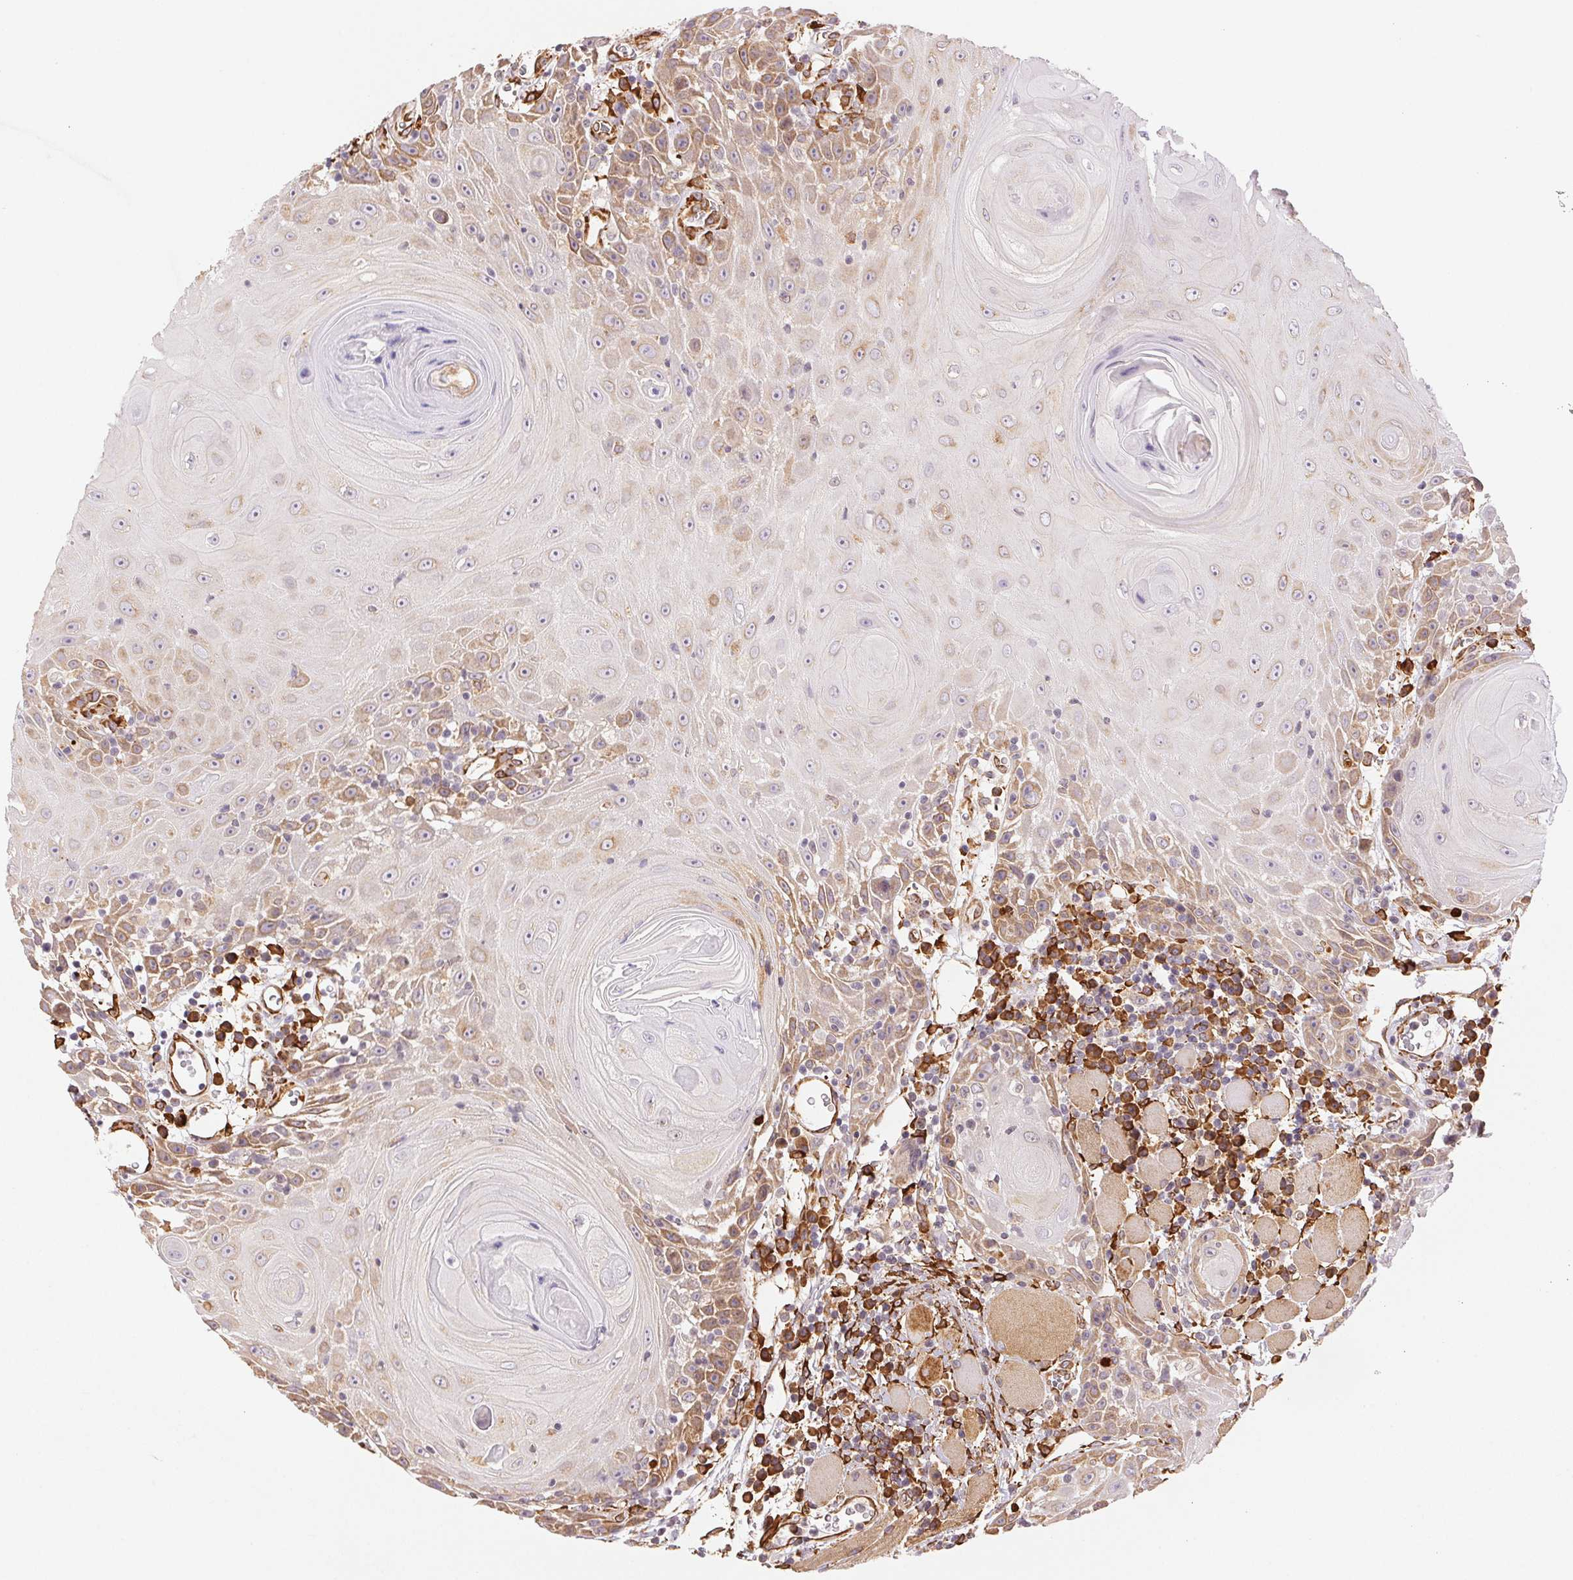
{"staining": {"intensity": "moderate", "quantity": "25%-75%", "location": "cytoplasmic/membranous"}, "tissue": "head and neck cancer", "cell_type": "Tumor cells", "image_type": "cancer", "snomed": [{"axis": "morphology", "description": "Squamous cell carcinoma, NOS"}, {"axis": "topography", "description": "Head-Neck"}], "caption": "IHC micrograph of neoplastic tissue: human squamous cell carcinoma (head and neck) stained using immunohistochemistry (IHC) demonstrates medium levels of moderate protein expression localized specifically in the cytoplasmic/membranous of tumor cells, appearing as a cytoplasmic/membranous brown color.", "gene": "RCN3", "patient": {"sex": "male", "age": 52}}